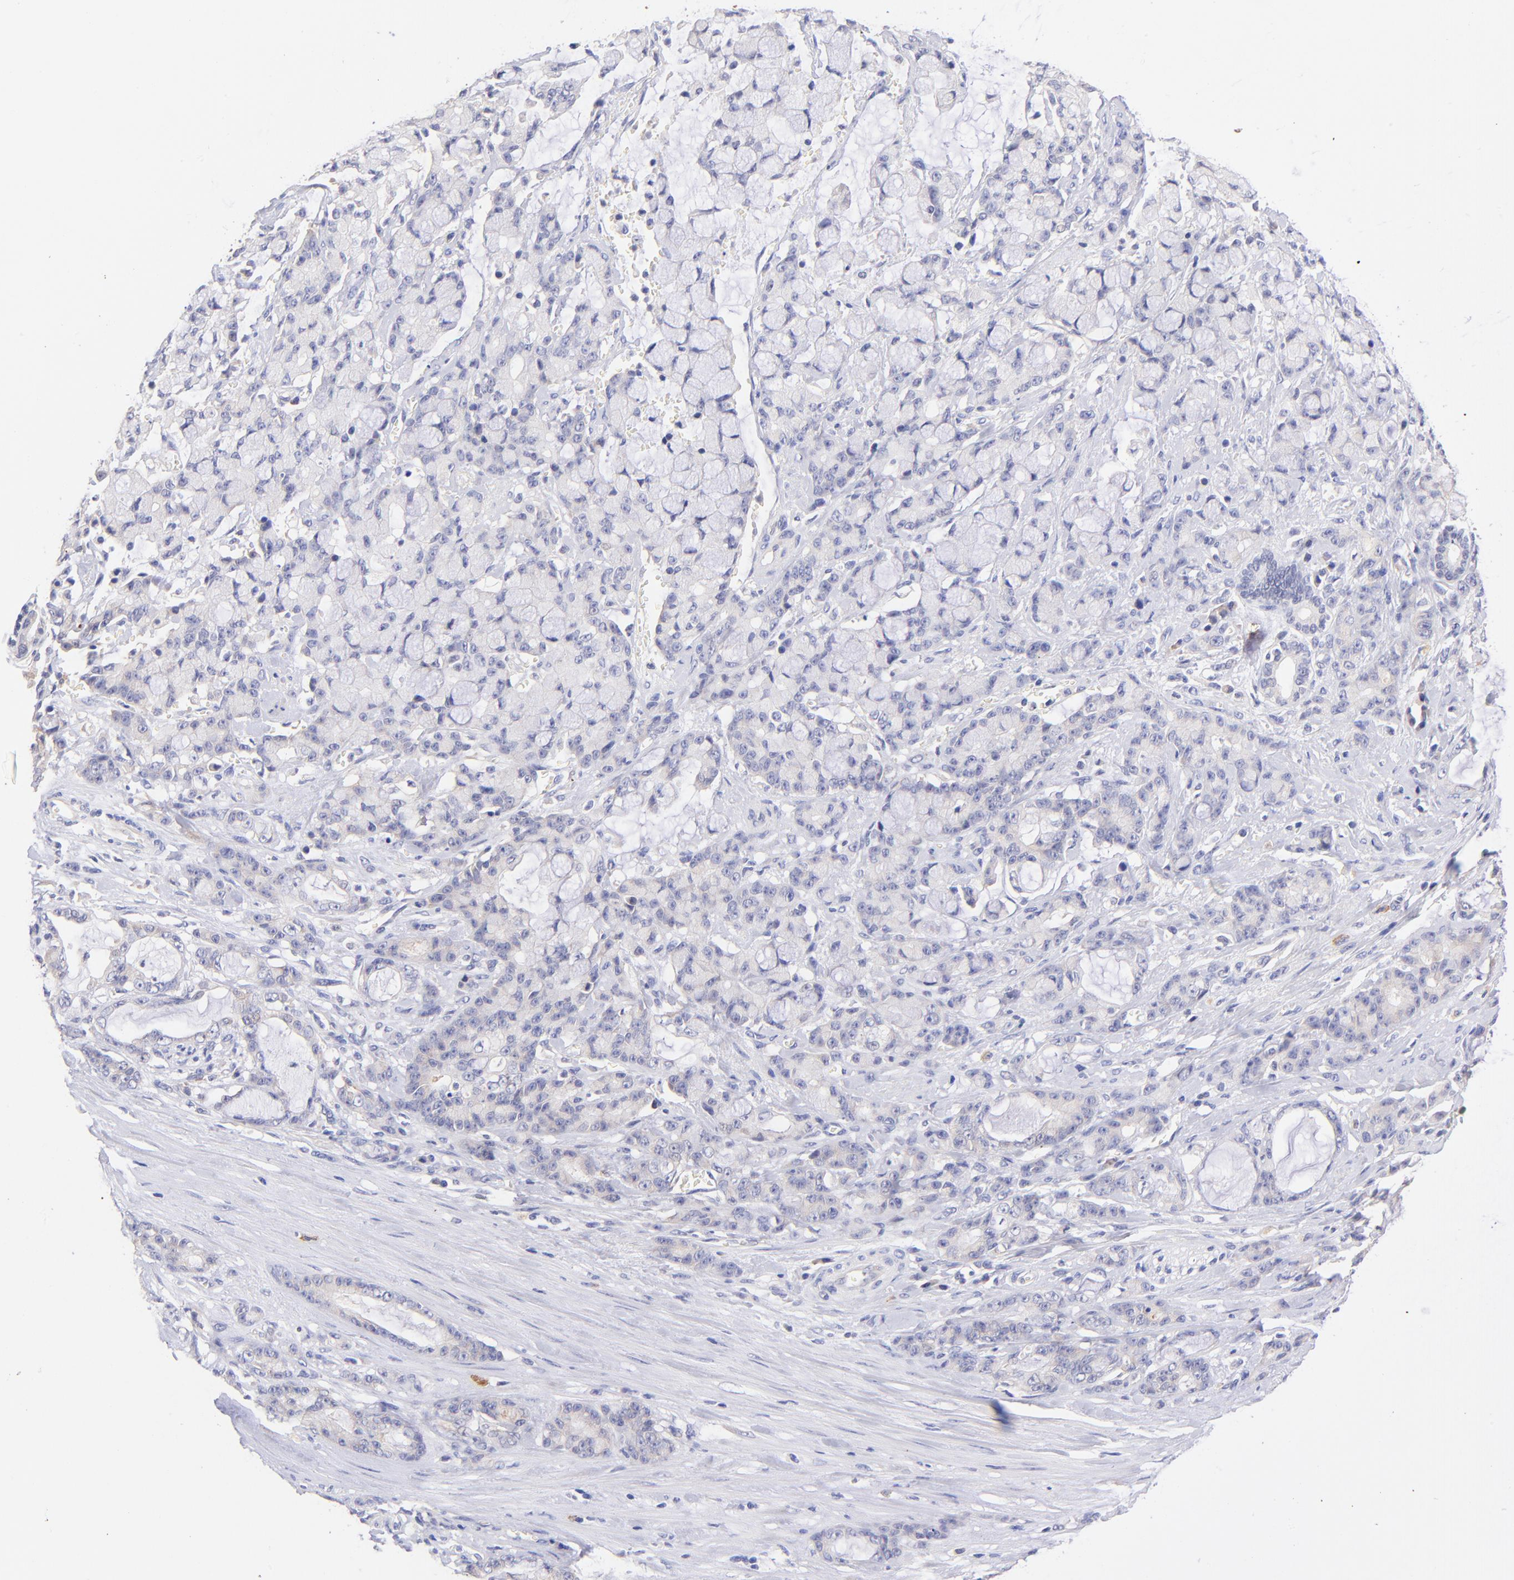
{"staining": {"intensity": "negative", "quantity": "none", "location": "none"}, "tissue": "pancreatic cancer", "cell_type": "Tumor cells", "image_type": "cancer", "snomed": [{"axis": "morphology", "description": "Adenocarcinoma, NOS"}, {"axis": "topography", "description": "Pancreas"}], "caption": "The histopathology image shows no significant positivity in tumor cells of pancreatic cancer (adenocarcinoma). (DAB immunohistochemistry visualized using brightfield microscopy, high magnification).", "gene": "RPL11", "patient": {"sex": "female", "age": 73}}